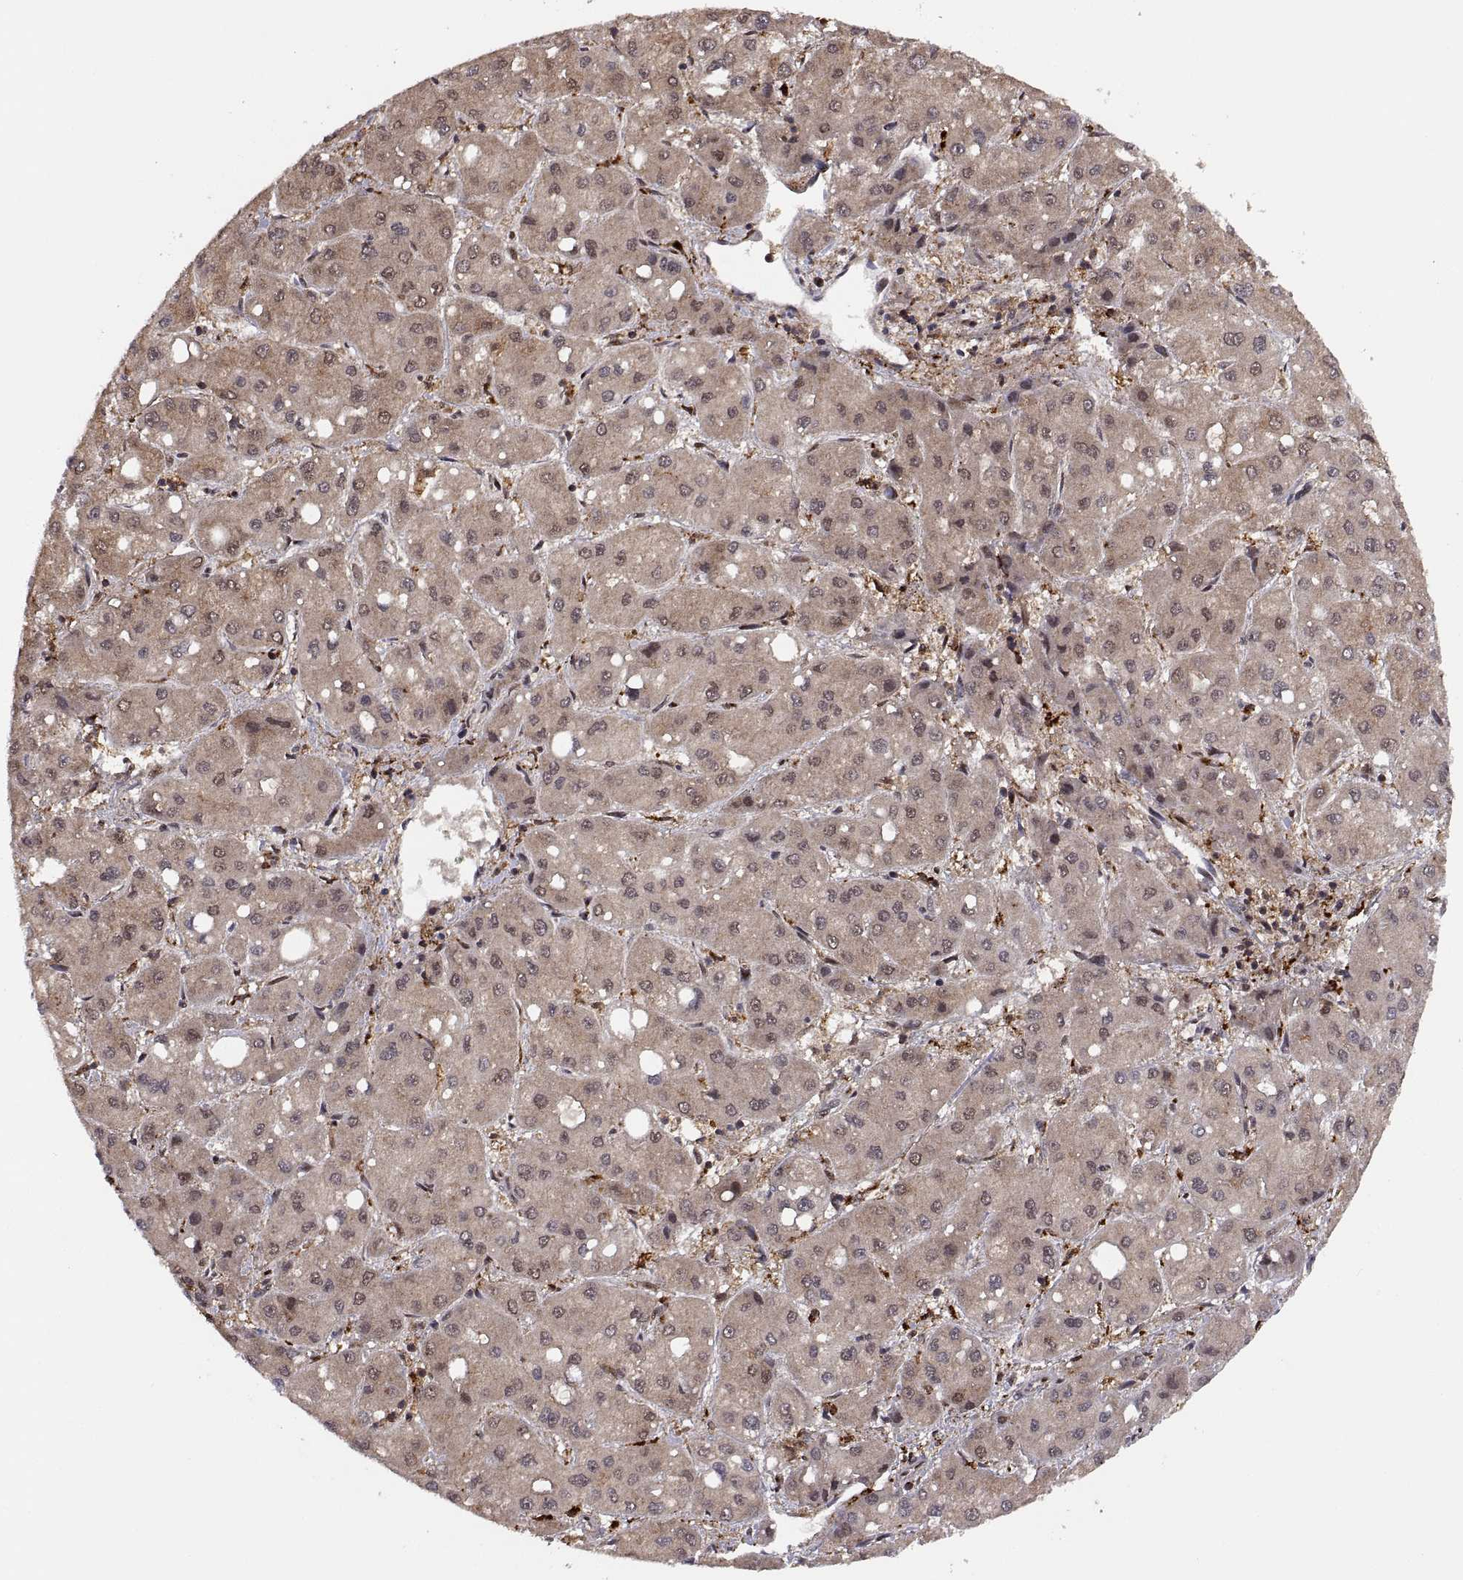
{"staining": {"intensity": "moderate", "quantity": "25%-75%", "location": "cytoplasmic/membranous"}, "tissue": "liver cancer", "cell_type": "Tumor cells", "image_type": "cancer", "snomed": [{"axis": "morphology", "description": "Carcinoma, Hepatocellular, NOS"}, {"axis": "topography", "description": "Liver"}], "caption": "Liver hepatocellular carcinoma stained with immunohistochemistry displays moderate cytoplasmic/membranous expression in approximately 25%-75% of tumor cells.", "gene": "PSMC2", "patient": {"sex": "male", "age": 73}}